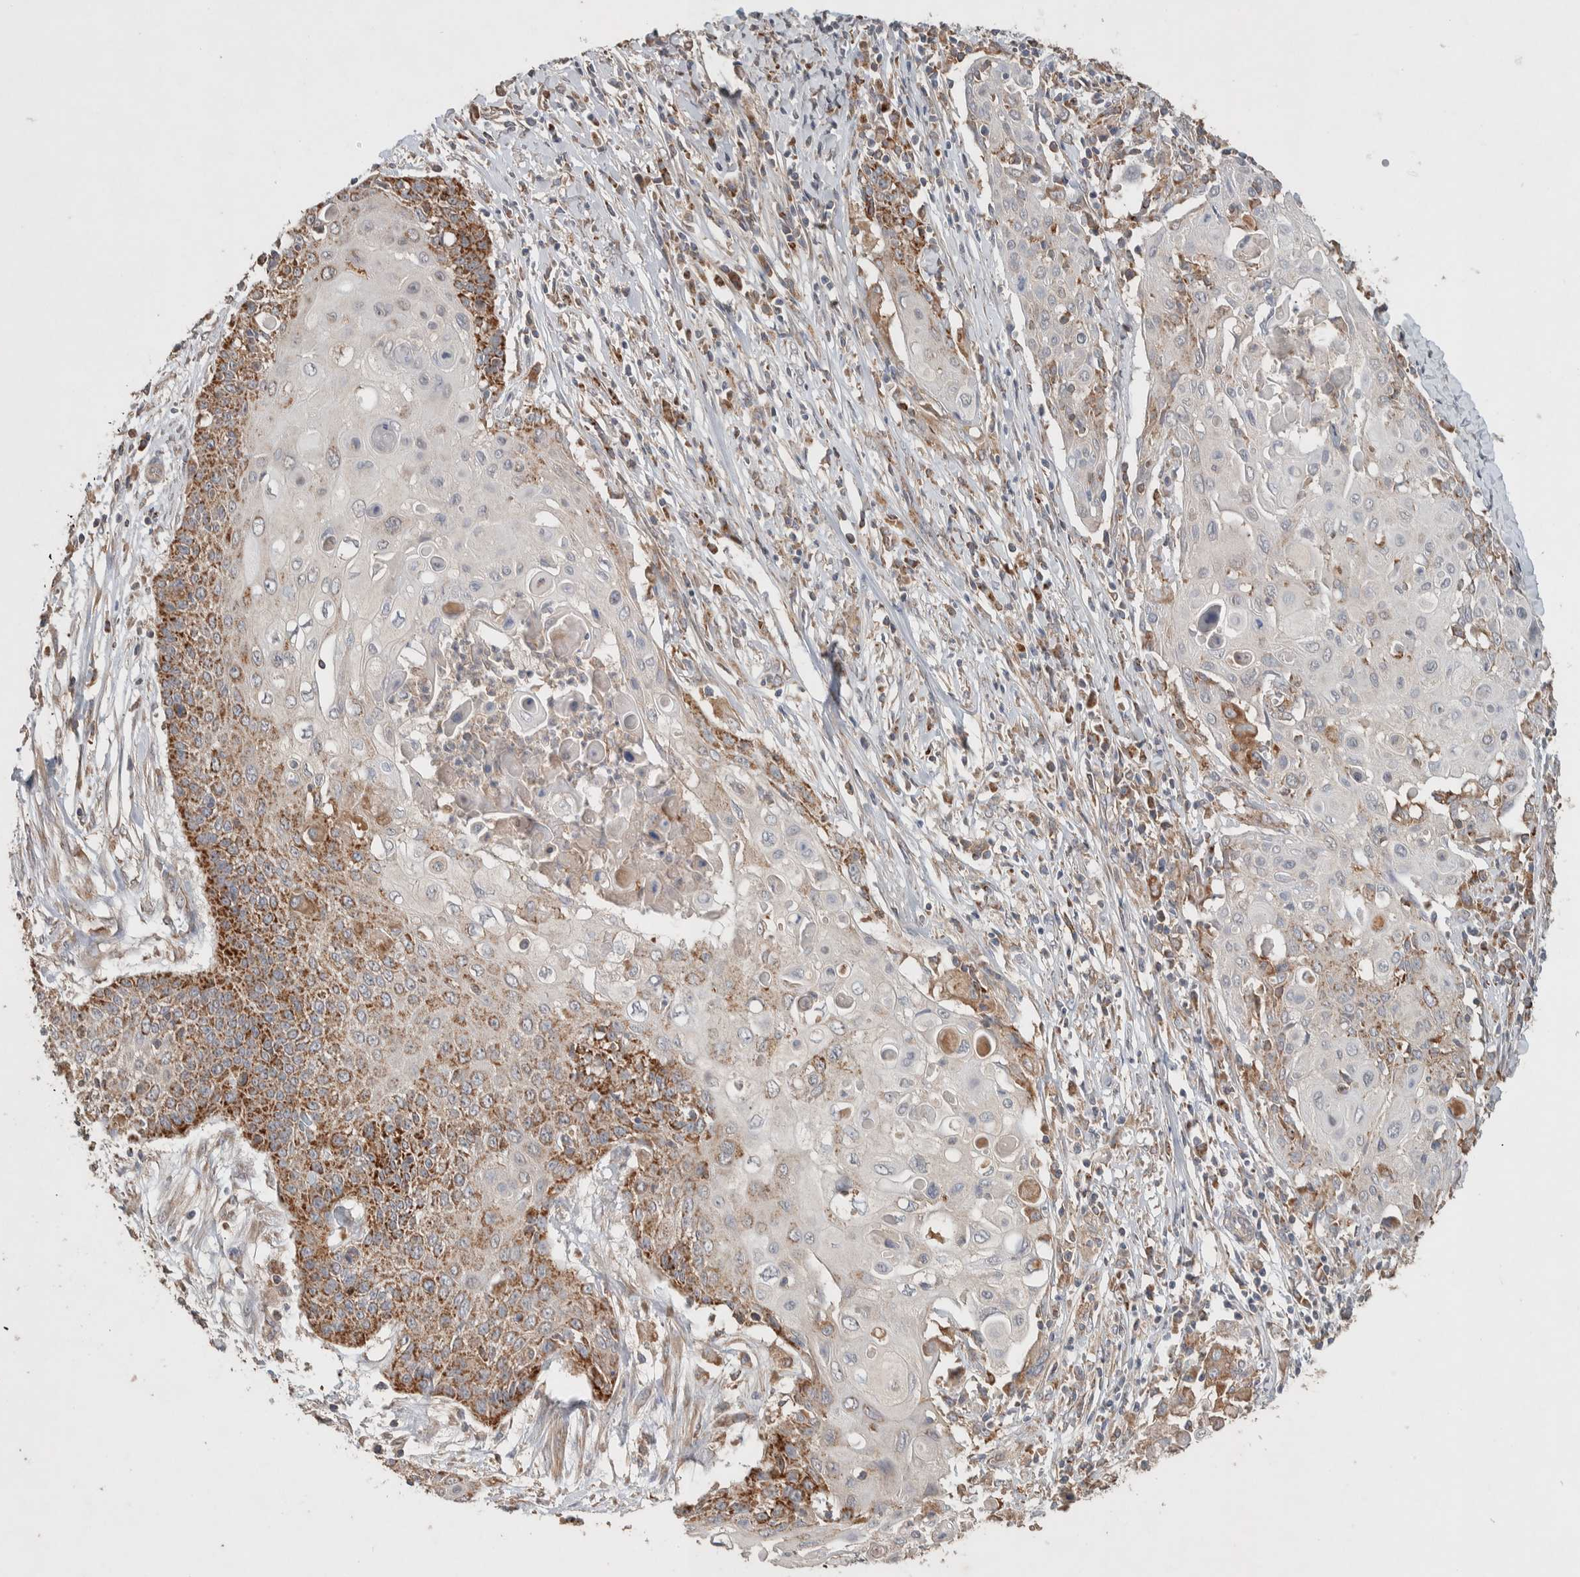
{"staining": {"intensity": "moderate", "quantity": "25%-75%", "location": "cytoplasmic/membranous"}, "tissue": "cervical cancer", "cell_type": "Tumor cells", "image_type": "cancer", "snomed": [{"axis": "morphology", "description": "Squamous cell carcinoma, NOS"}, {"axis": "topography", "description": "Cervix"}], "caption": "A medium amount of moderate cytoplasmic/membranous positivity is identified in about 25%-75% of tumor cells in cervical squamous cell carcinoma tissue.", "gene": "DEPTOR", "patient": {"sex": "female", "age": 39}}